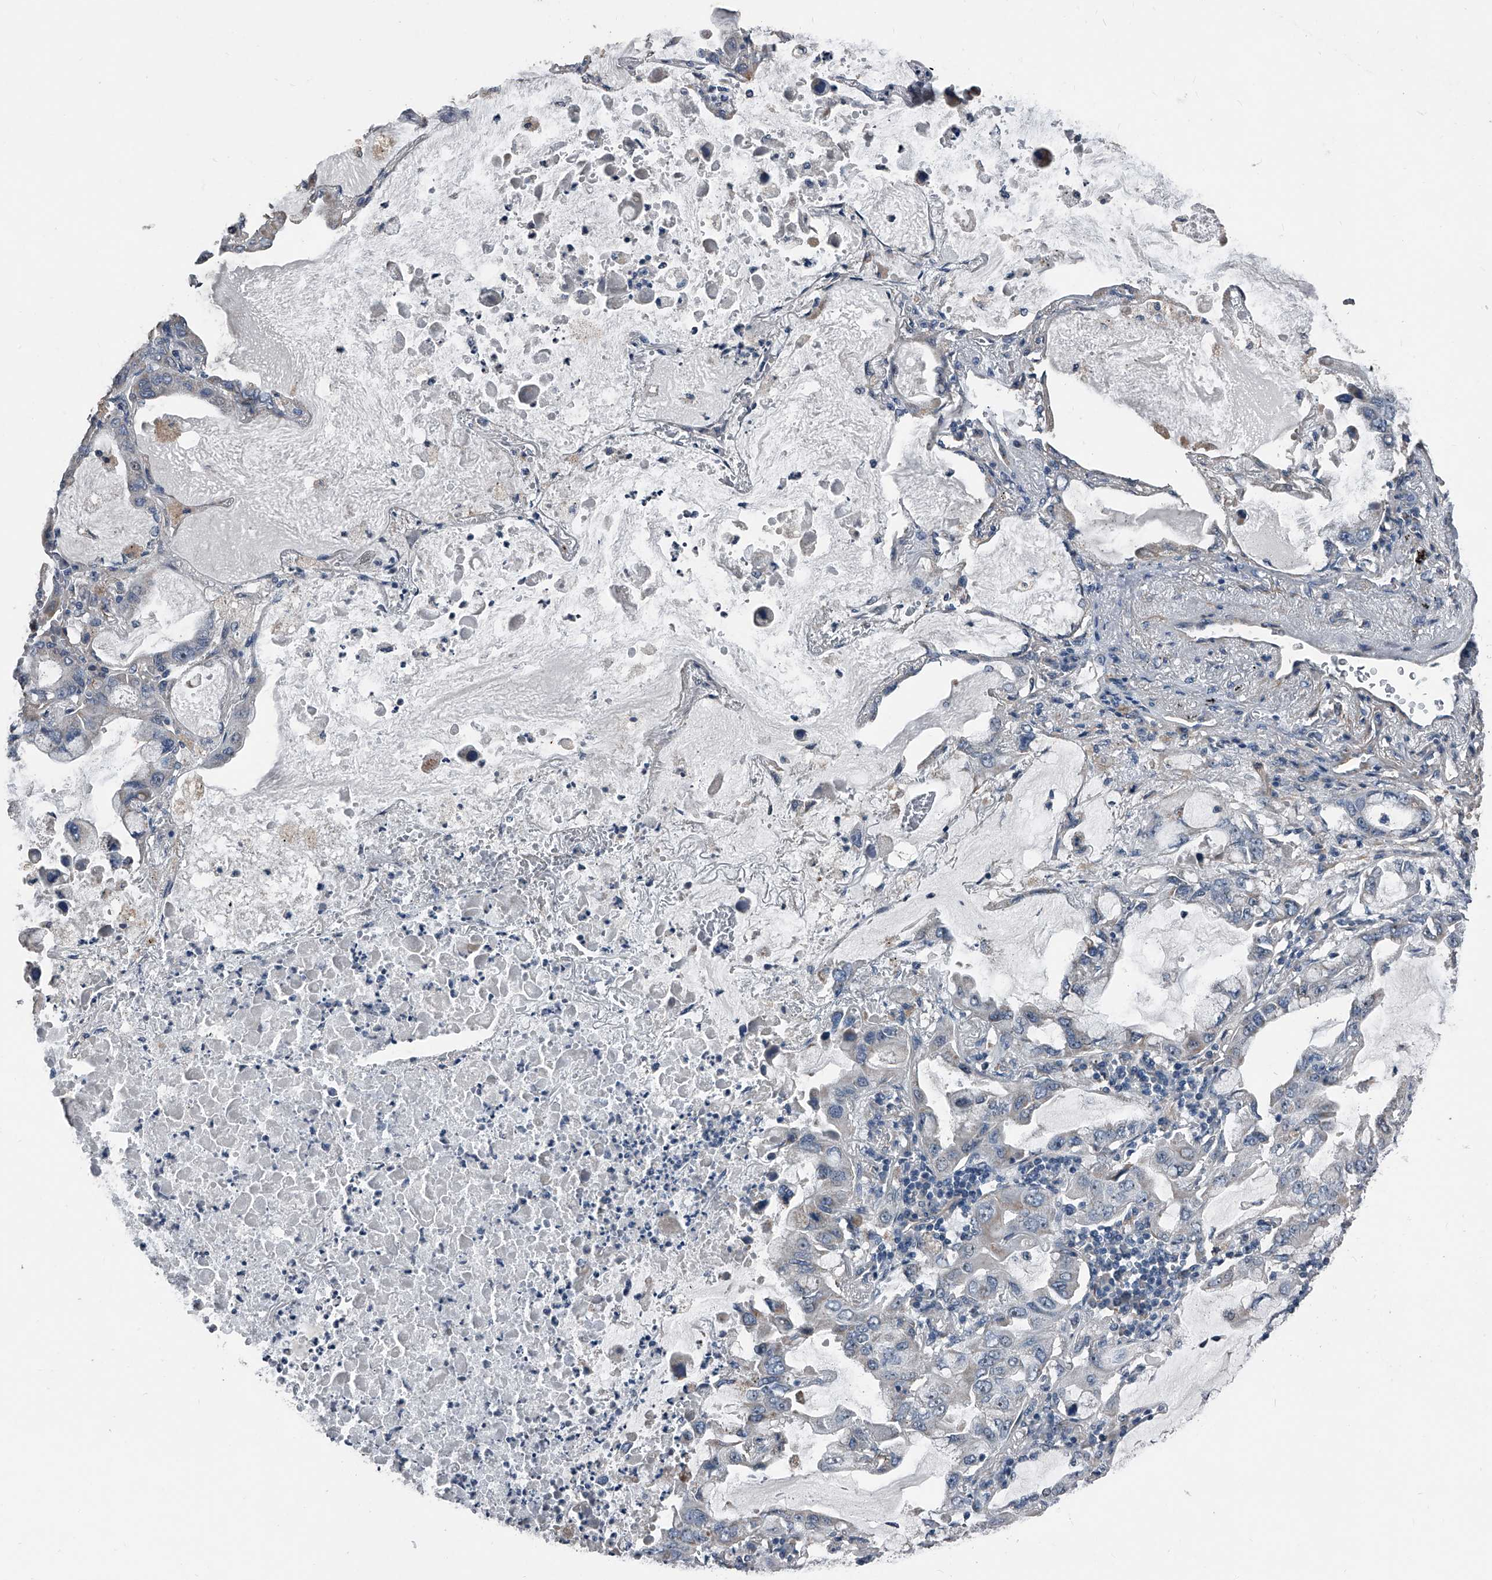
{"staining": {"intensity": "negative", "quantity": "none", "location": "none"}, "tissue": "lung cancer", "cell_type": "Tumor cells", "image_type": "cancer", "snomed": [{"axis": "morphology", "description": "Adenocarcinoma, NOS"}, {"axis": "topography", "description": "Lung"}], "caption": "An IHC image of lung cancer (adenocarcinoma) is shown. There is no staining in tumor cells of lung cancer (adenocarcinoma). (Brightfield microscopy of DAB (3,3'-diaminobenzidine) IHC at high magnification).", "gene": "PHACTR1", "patient": {"sex": "male", "age": 64}}